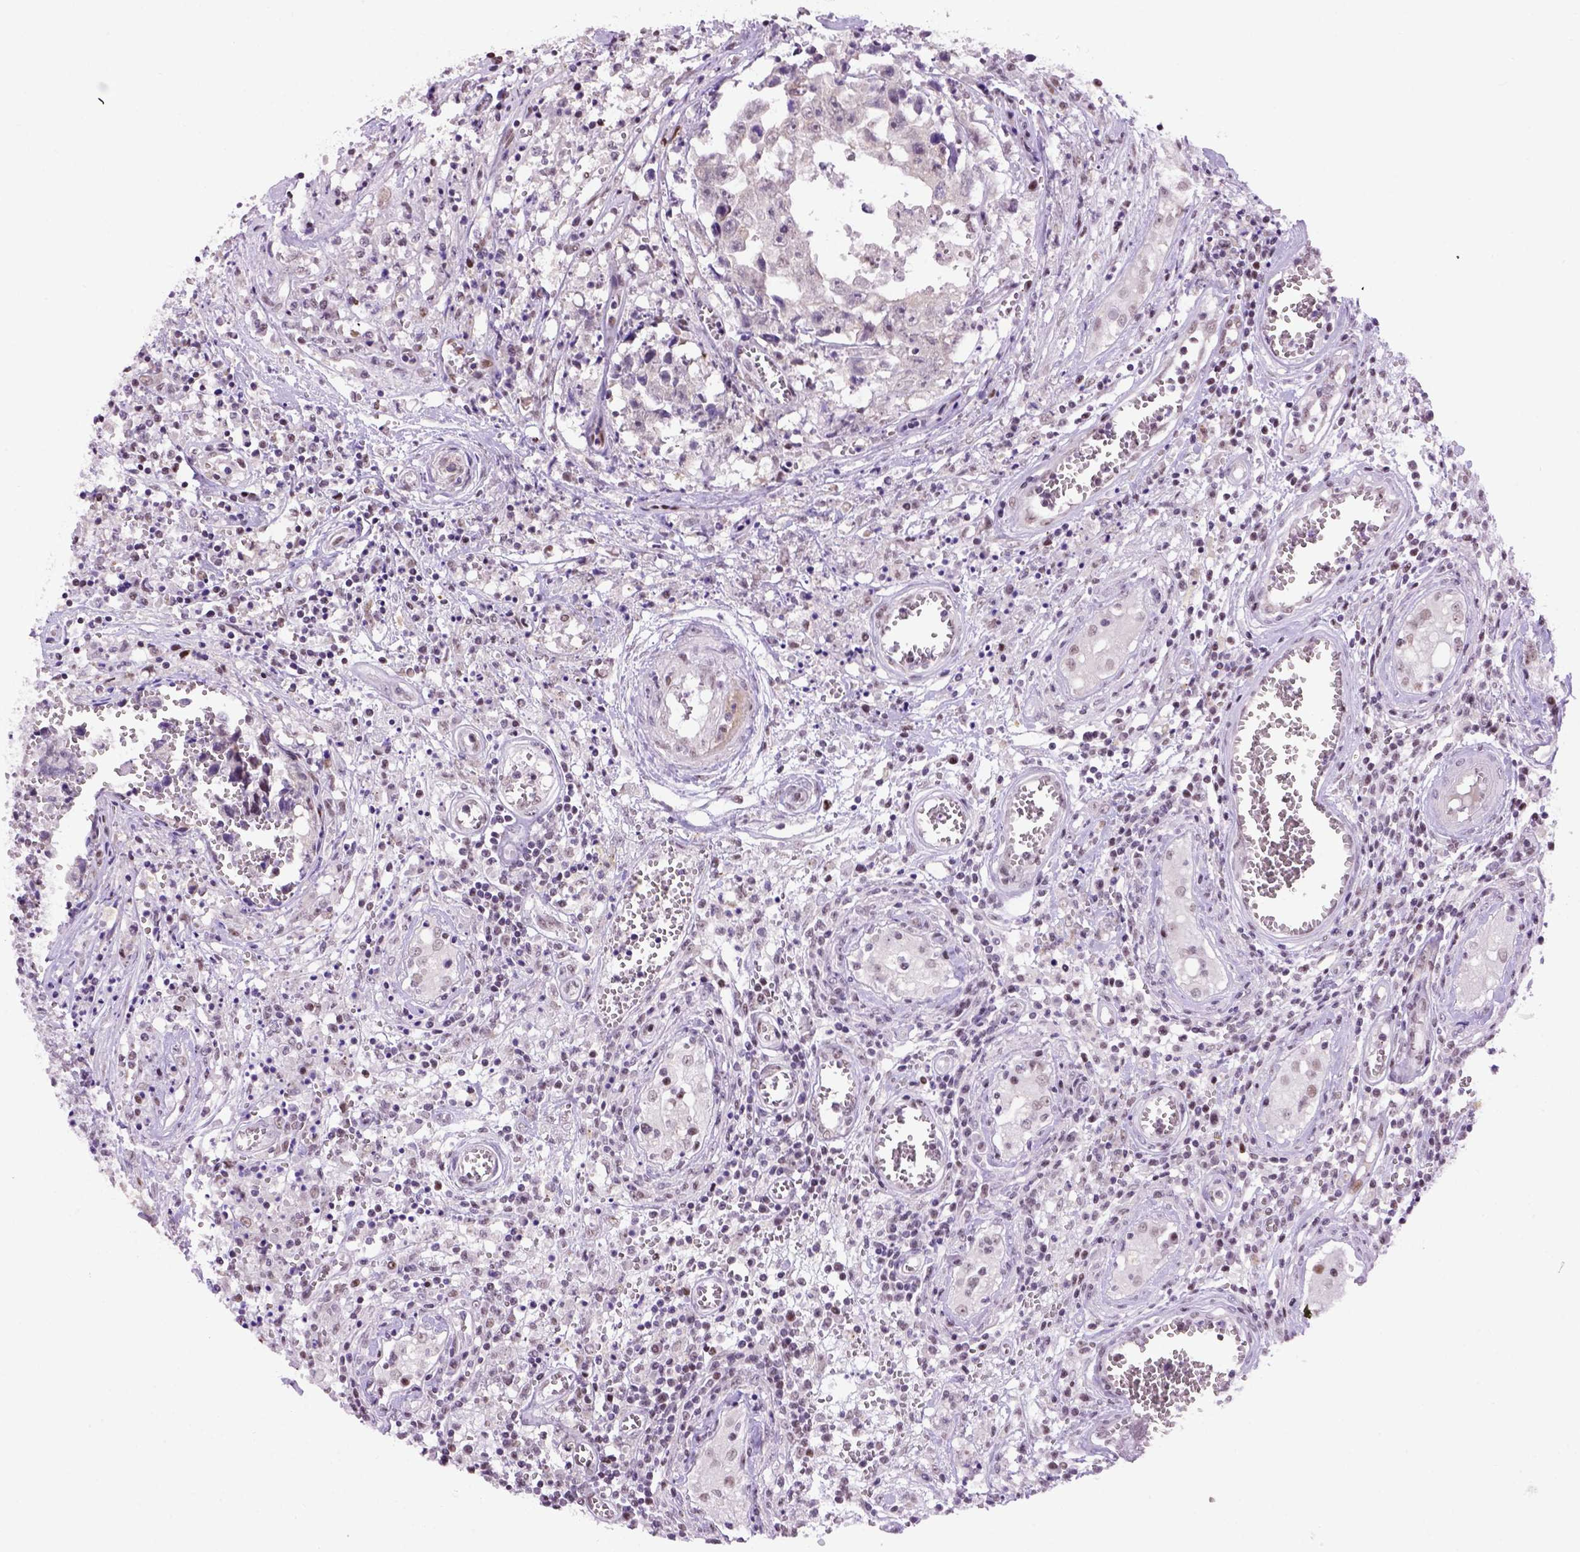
{"staining": {"intensity": "weak", "quantity": "25%-75%", "location": "cytoplasmic/membranous"}, "tissue": "testis cancer", "cell_type": "Tumor cells", "image_type": "cancer", "snomed": [{"axis": "morphology", "description": "Carcinoma, Embryonal, NOS"}, {"axis": "topography", "description": "Testis"}], "caption": "Weak cytoplasmic/membranous protein expression is appreciated in about 25%-75% of tumor cells in testis cancer.", "gene": "TBPL1", "patient": {"sex": "male", "age": 36}}